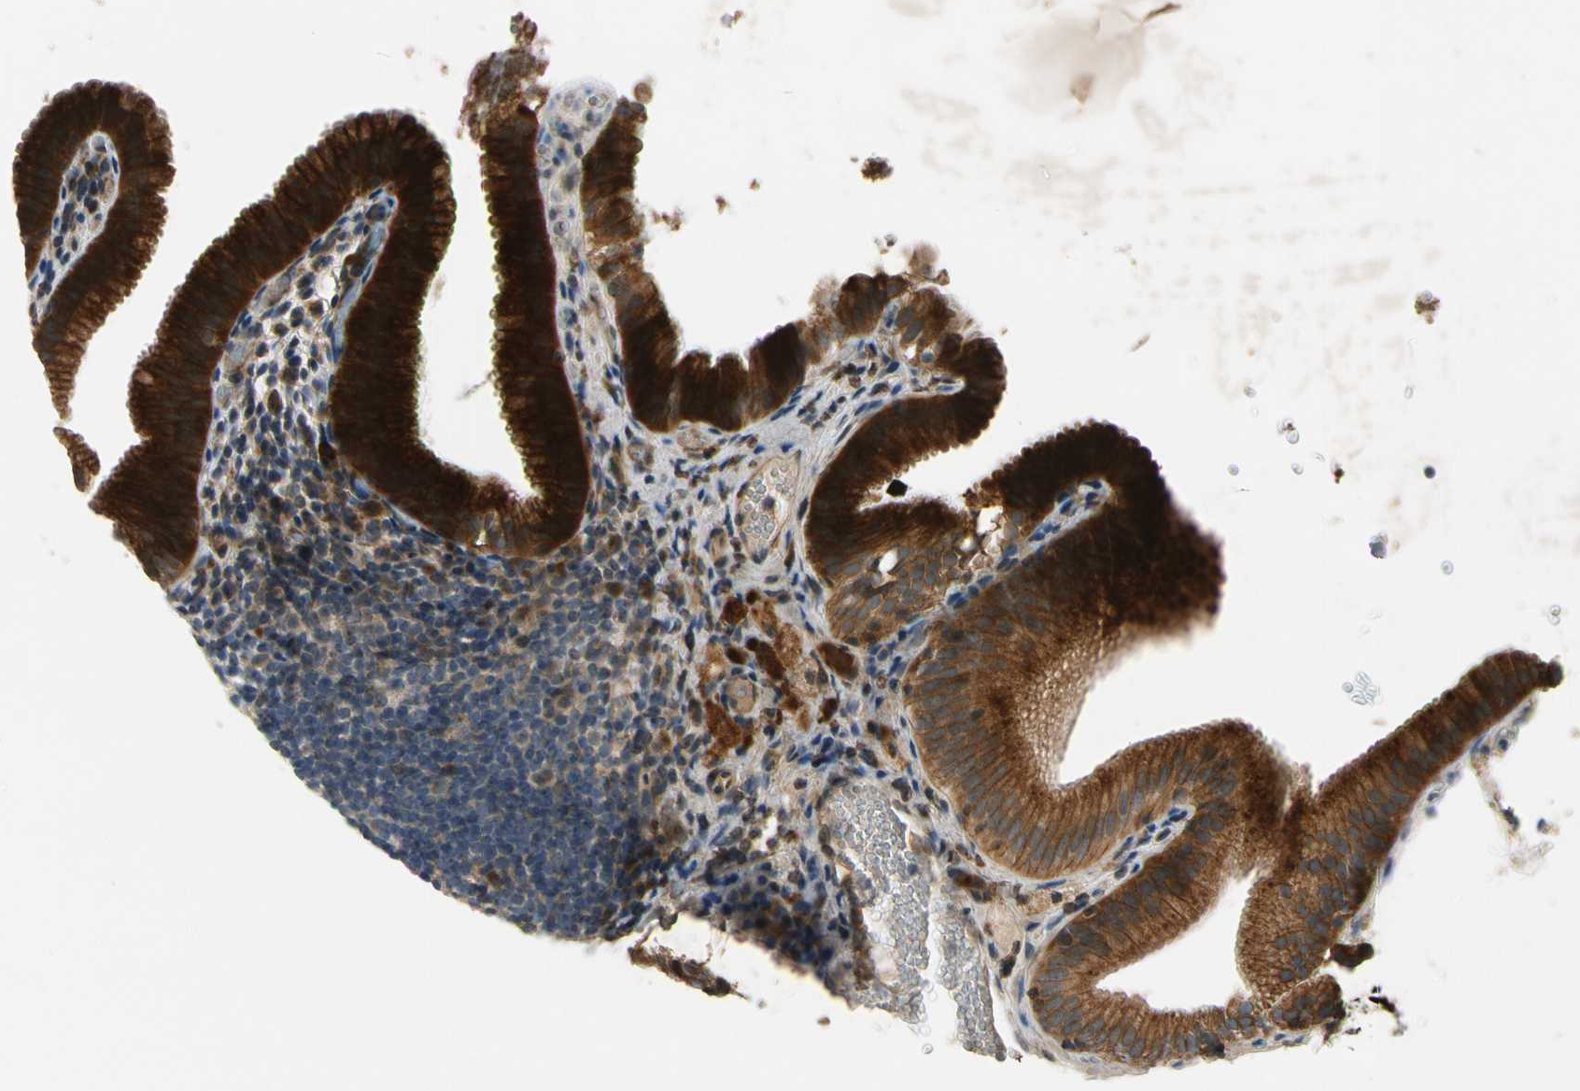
{"staining": {"intensity": "strong", "quantity": ">75%", "location": "cytoplasmic/membranous"}, "tissue": "gallbladder", "cell_type": "Glandular cells", "image_type": "normal", "snomed": [{"axis": "morphology", "description": "Normal tissue, NOS"}, {"axis": "topography", "description": "Gallbladder"}], "caption": "The histopathology image reveals staining of normal gallbladder, revealing strong cytoplasmic/membranous protein expression (brown color) within glandular cells.", "gene": "MST1R", "patient": {"sex": "female", "age": 24}}